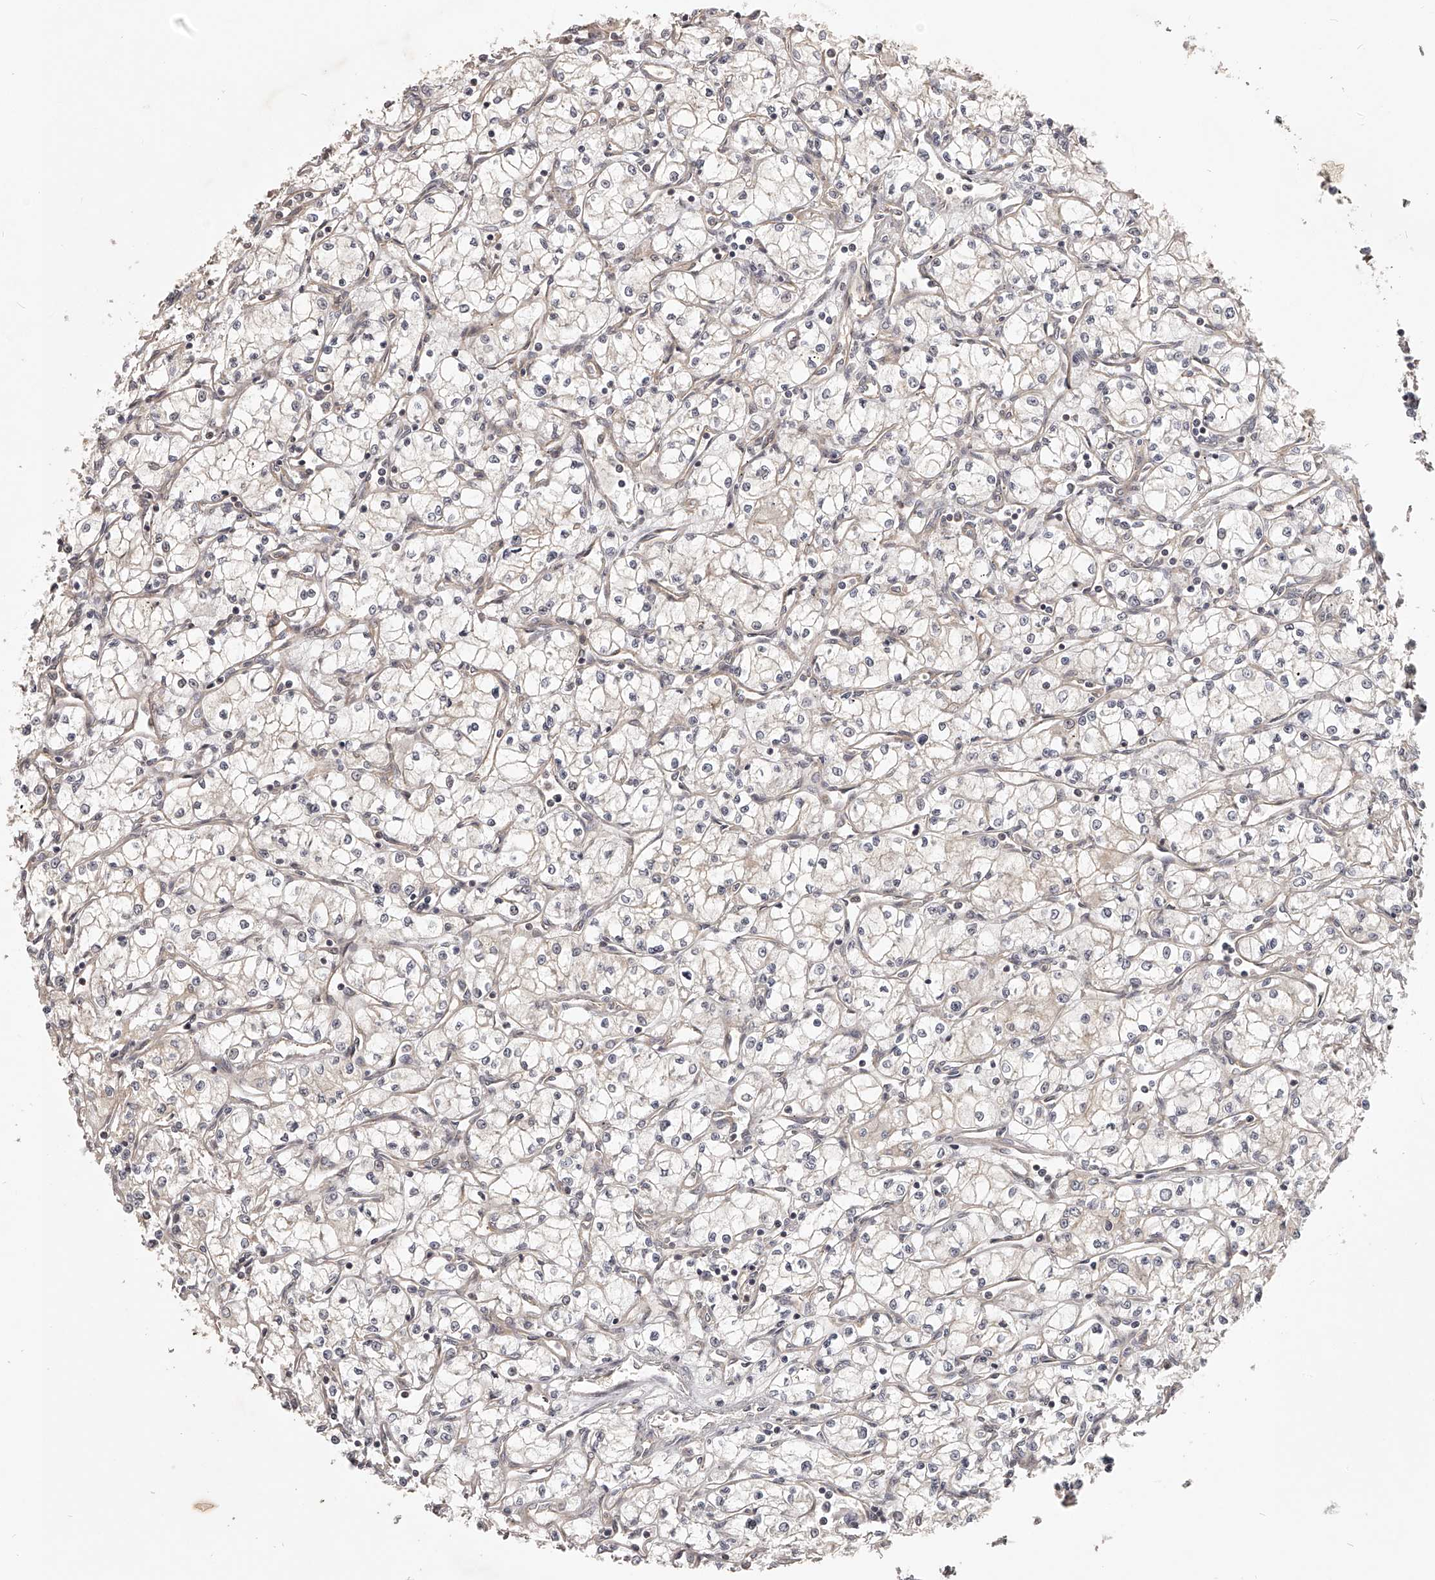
{"staining": {"intensity": "negative", "quantity": "none", "location": "none"}, "tissue": "renal cancer", "cell_type": "Tumor cells", "image_type": "cancer", "snomed": [{"axis": "morphology", "description": "Adenocarcinoma, NOS"}, {"axis": "topography", "description": "Kidney"}], "caption": "The photomicrograph displays no significant expression in tumor cells of adenocarcinoma (renal).", "gene": "ZNF582", "patient": {"sex": "male", "age": 59}}